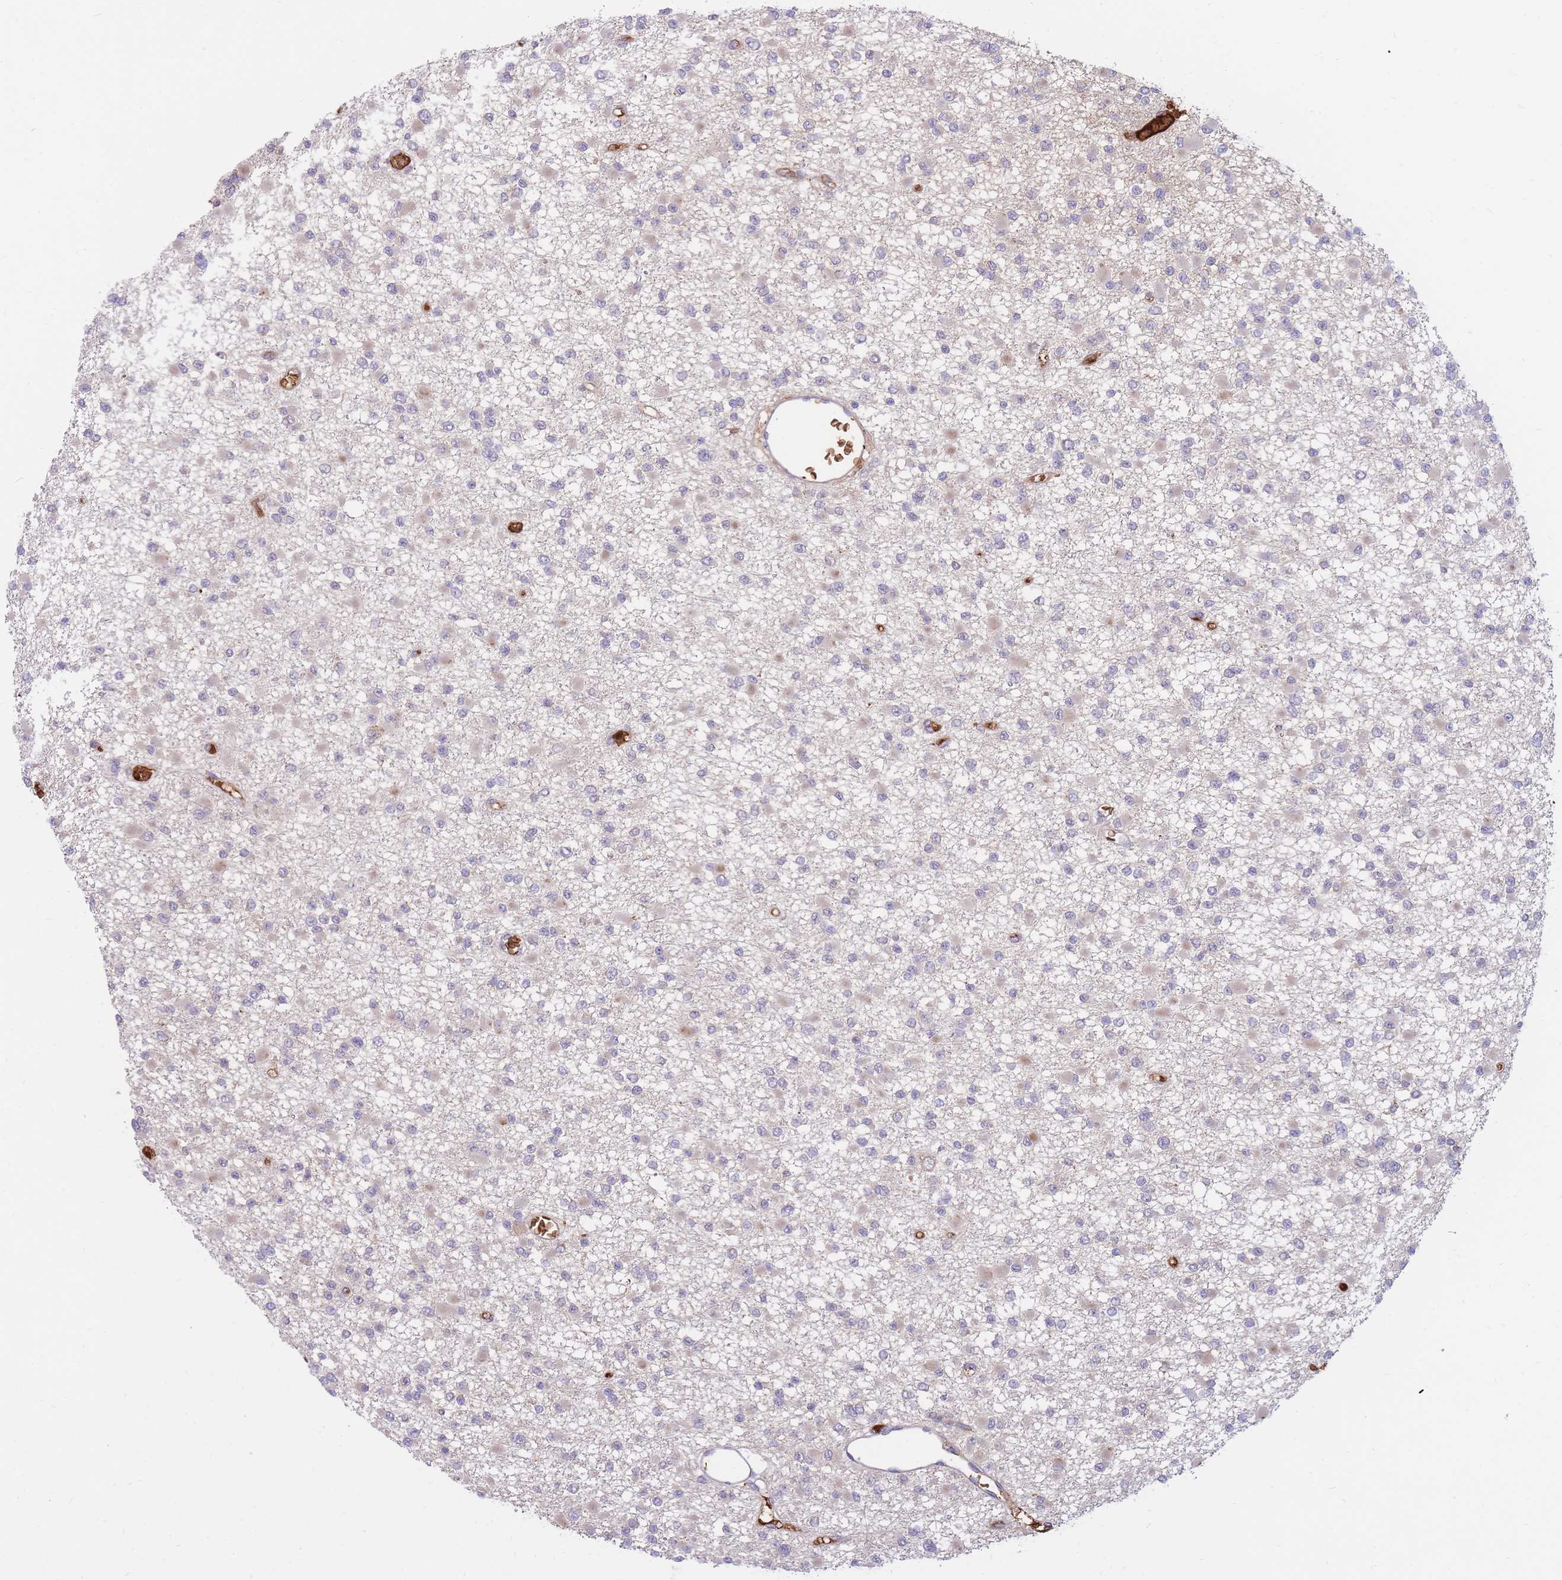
{"staining": {"intensity": "negative", "quantity": "none", "location": "none"}, "tissue": "glioma", "cell_type": "Tumor cells", "image_type": "cancer", "snomed": [{"axis": "morphology", "description": "Glioma, malignant, Low grade"}, {"axis": "topography", "description": "Brain"}], "caption": "This is an immunohistochemistry (IHC) histopathology image of glioma. There is no staining in tumor cells.", "gene": "ATP10D", "patient": {"sex": "female", "age": 22}}